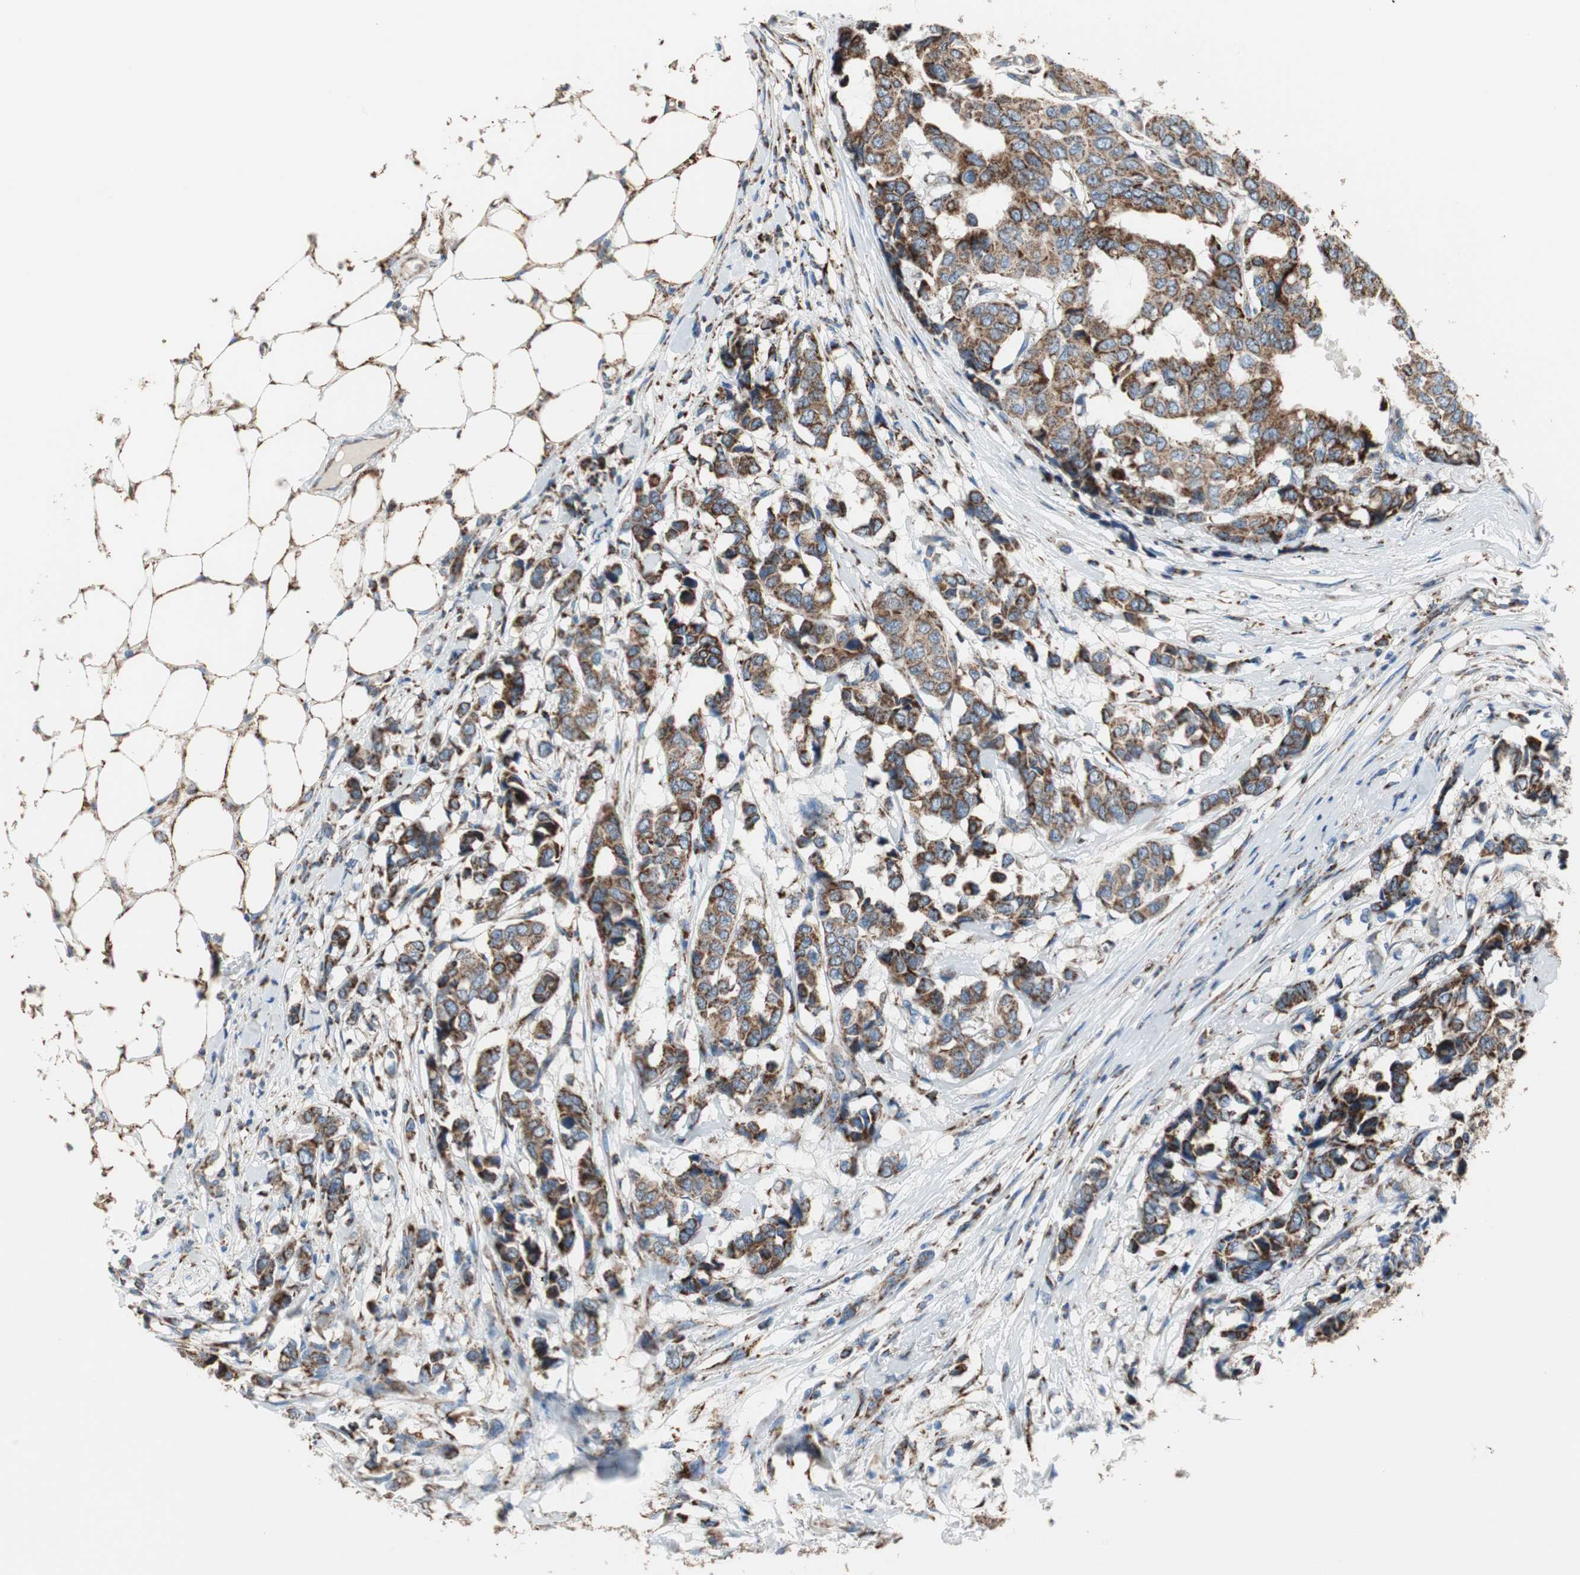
{"staining": {"intensity": "strong", "quantity": ">75%", "location": "cytoplasmic/membranous"}, "tissue": "breast cancer", "cell_type": "Tumor cells", "image_type": "cancer", "snomed": [{"axis": "morphology", "description": "Duct carcinoma"}, {"axis": "topography", "description": "Breast"}], "caption": "There is high levels of strong cytoplasmic/membranous positivity in tumor cells of breast intraductal carcinoma, as demonstrated by immunohistochemical staining (brown color).", "gene": "TST", "patient": {"sex": "female", "age": 87}}